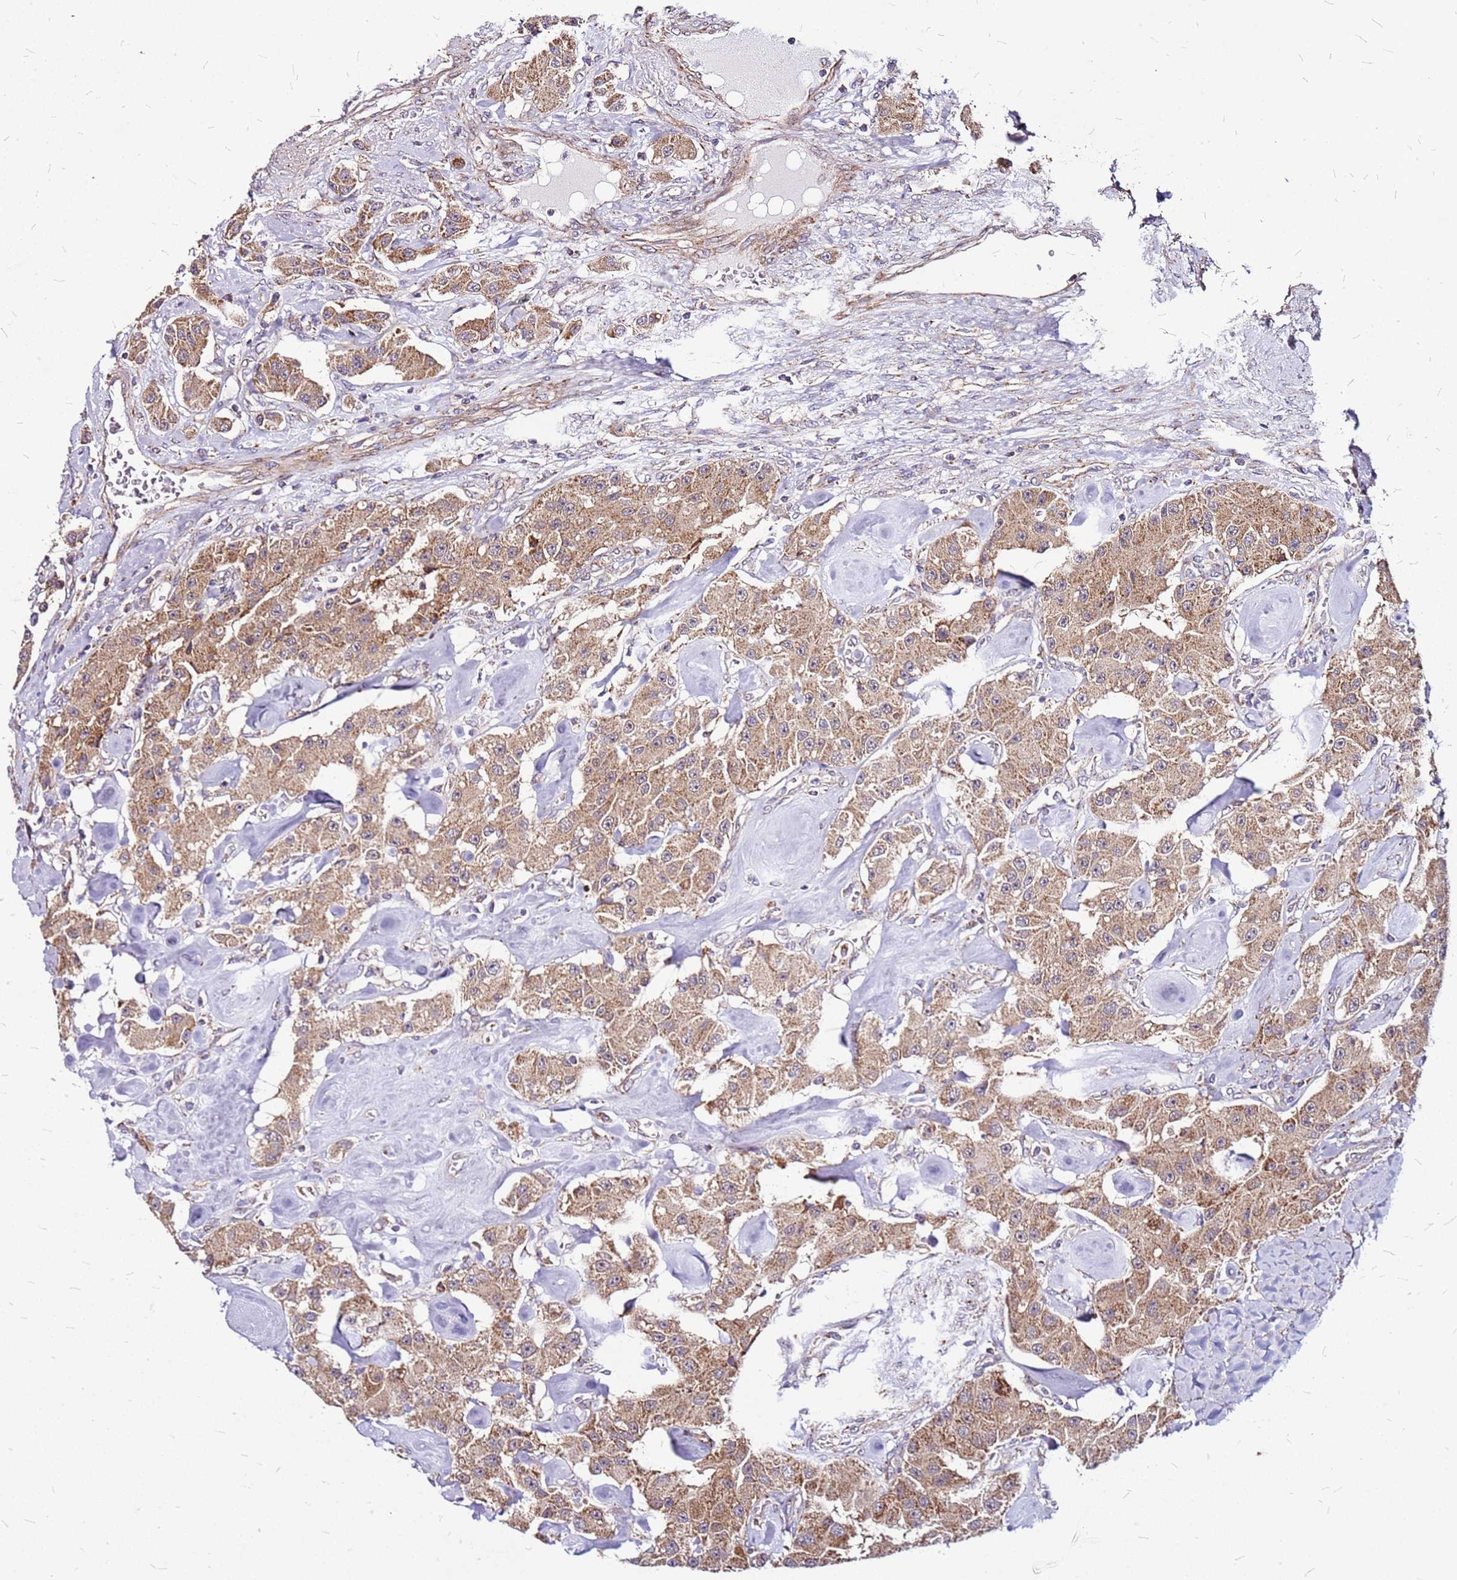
{"staining": {"intensity": "moderate", "quantity": ">75%", "location": "cytoplasmic/membranous"}, "tissue": "carcinoid", "cell_type": "Tumor cells", "image_type": "cancer", "snomed": [{"axis": "morphology", "description": "Carcinoid, malignant, NOS"}, {"axis": "topography", "description": "Pancreas"}], "caption": "Moderate cytoplasmic/membranous expression is seen in about >75% of tumor cells in carcinoid.", "gene": "OR51T1", "patient": {"sex": "male", "age": 41}}